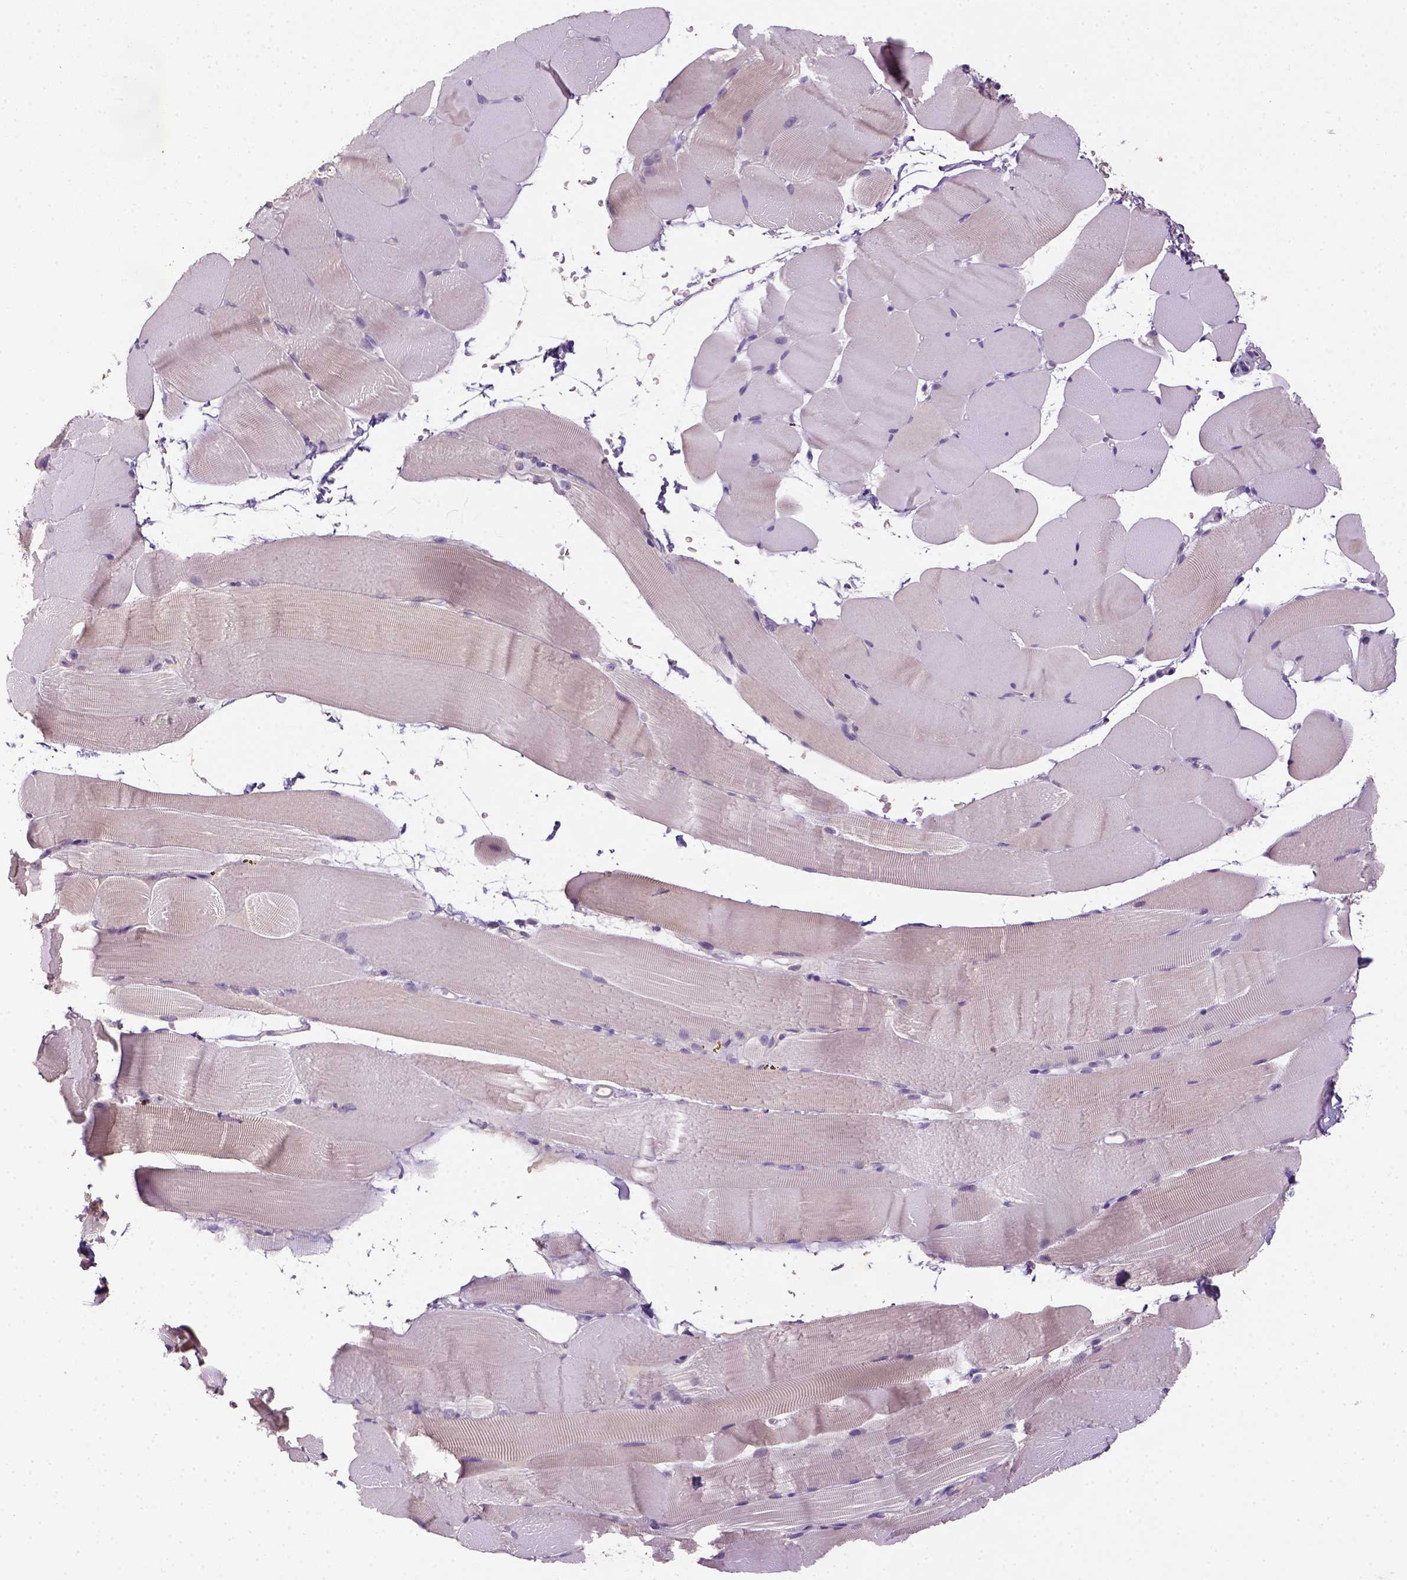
{"staining": {"intensity": "negative", "quantity": "none", "location": "none"}, "tissue": "skeletal muscle", "cell_type": "Myocytes", "image_type": "normal", "snomed": [{"axis": "morphology", "description": "Normal tissue, NOS"}, {"axis": "topography", "description": "Skeletal muscle"}], "caption": "IHC photomicrograph of normal skeletal muscle: skeletal muscle stained with DAB reveals no significant protein positivity in myocytes.", "gene": "NLGN2", "patient": {"sex": "female", "age": 37}}